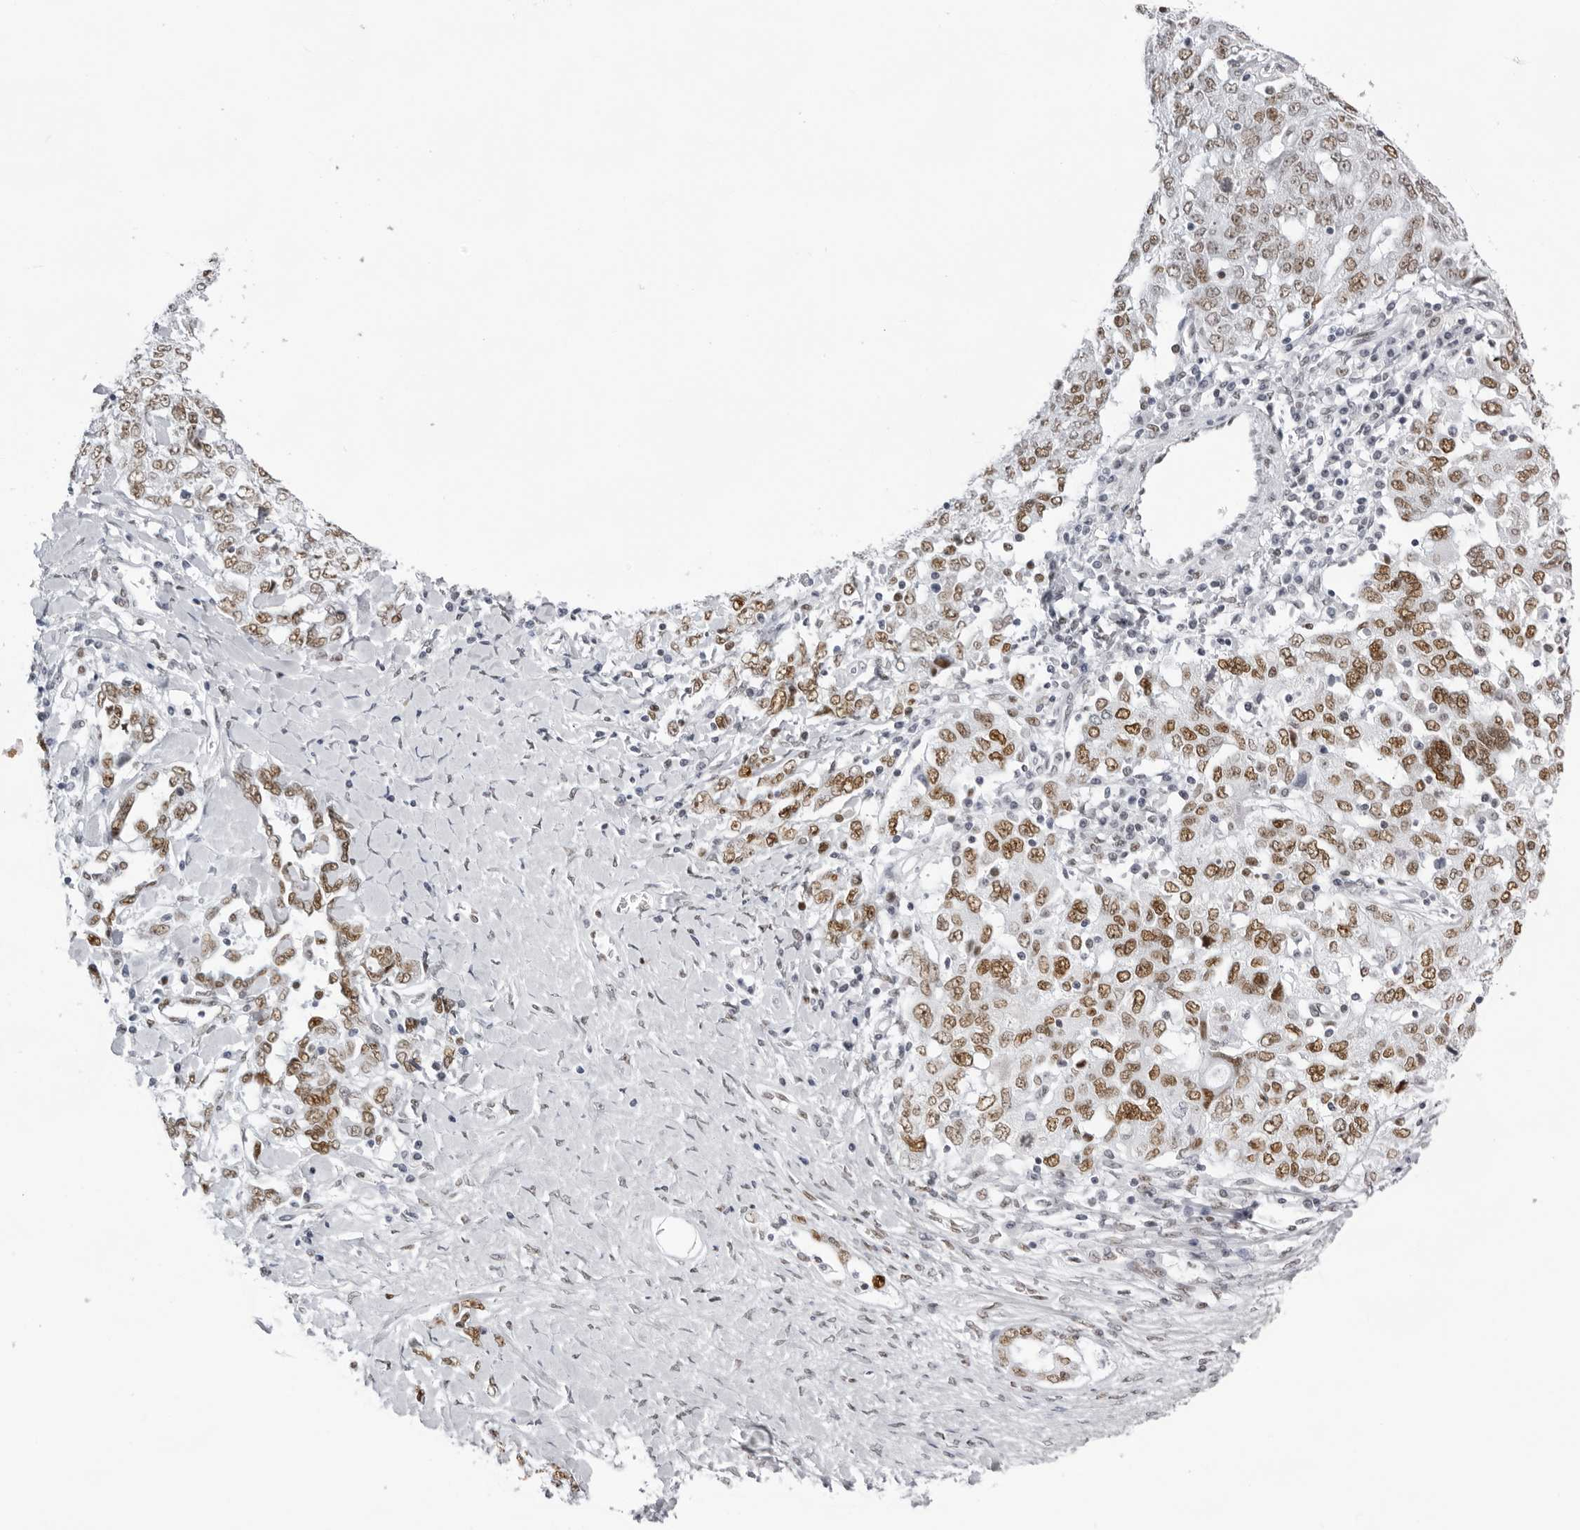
{"staining": {"intensity": "moderate", "quantity": ">75%", "location": "nuclear"}, "tissue": "ovarian cancer", "cell_type": "Tumor cells", "image_type": "cancer", "snomed": [{"axis": "morphology", "description": "Carcinoma, endometroid"}, {"axis": "topography", "description": "Ovary"}], "caption": "IHC of ovarian cancer shows medium levels of moderate nuclear expression in about >75% of tumor cells. The staining was performed using DAB (3,3'-diaminobenzidine), with brown indicating positive protein expression. Nuclei are stained blue with hematoxylin.", "gene": "IRF2BP2", "patient": {"sex": "female", "age": 62}}